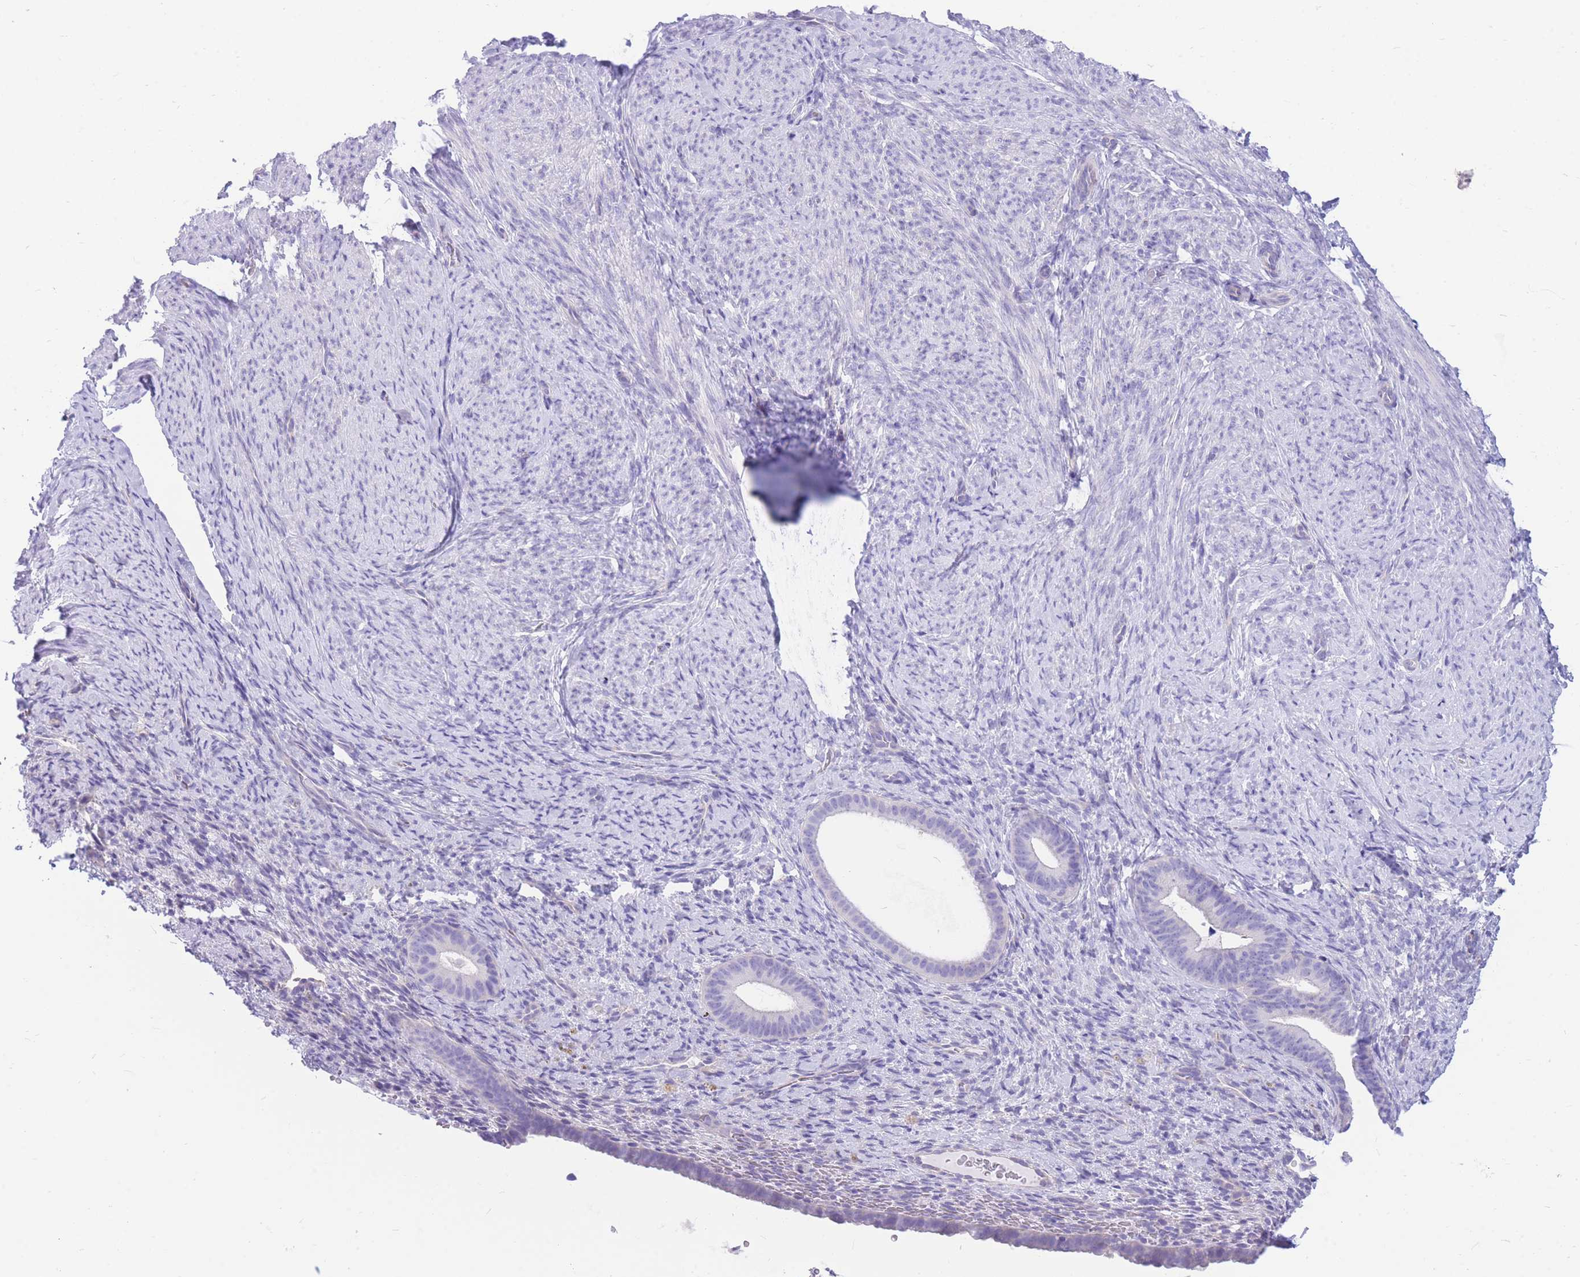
{"staining": {"intensity": "negative", "quantity": "none", "location": "none"}, "tissue": "endometrium", "cell_type": "Cells in endometrial stroma", "image_type": "normal", "snomed": [{"axis": "morphology", "description": "Normal tissue, NOS"}, {"axis": "topography", "description": "Endometrium"}], "caption": "This is an immunohistochemistry image of normal human endometrium. There is no positivity in cells in endometrial stroma.", "gene": "ZNF311", "patient": {"sex": "female", "age": 65}}